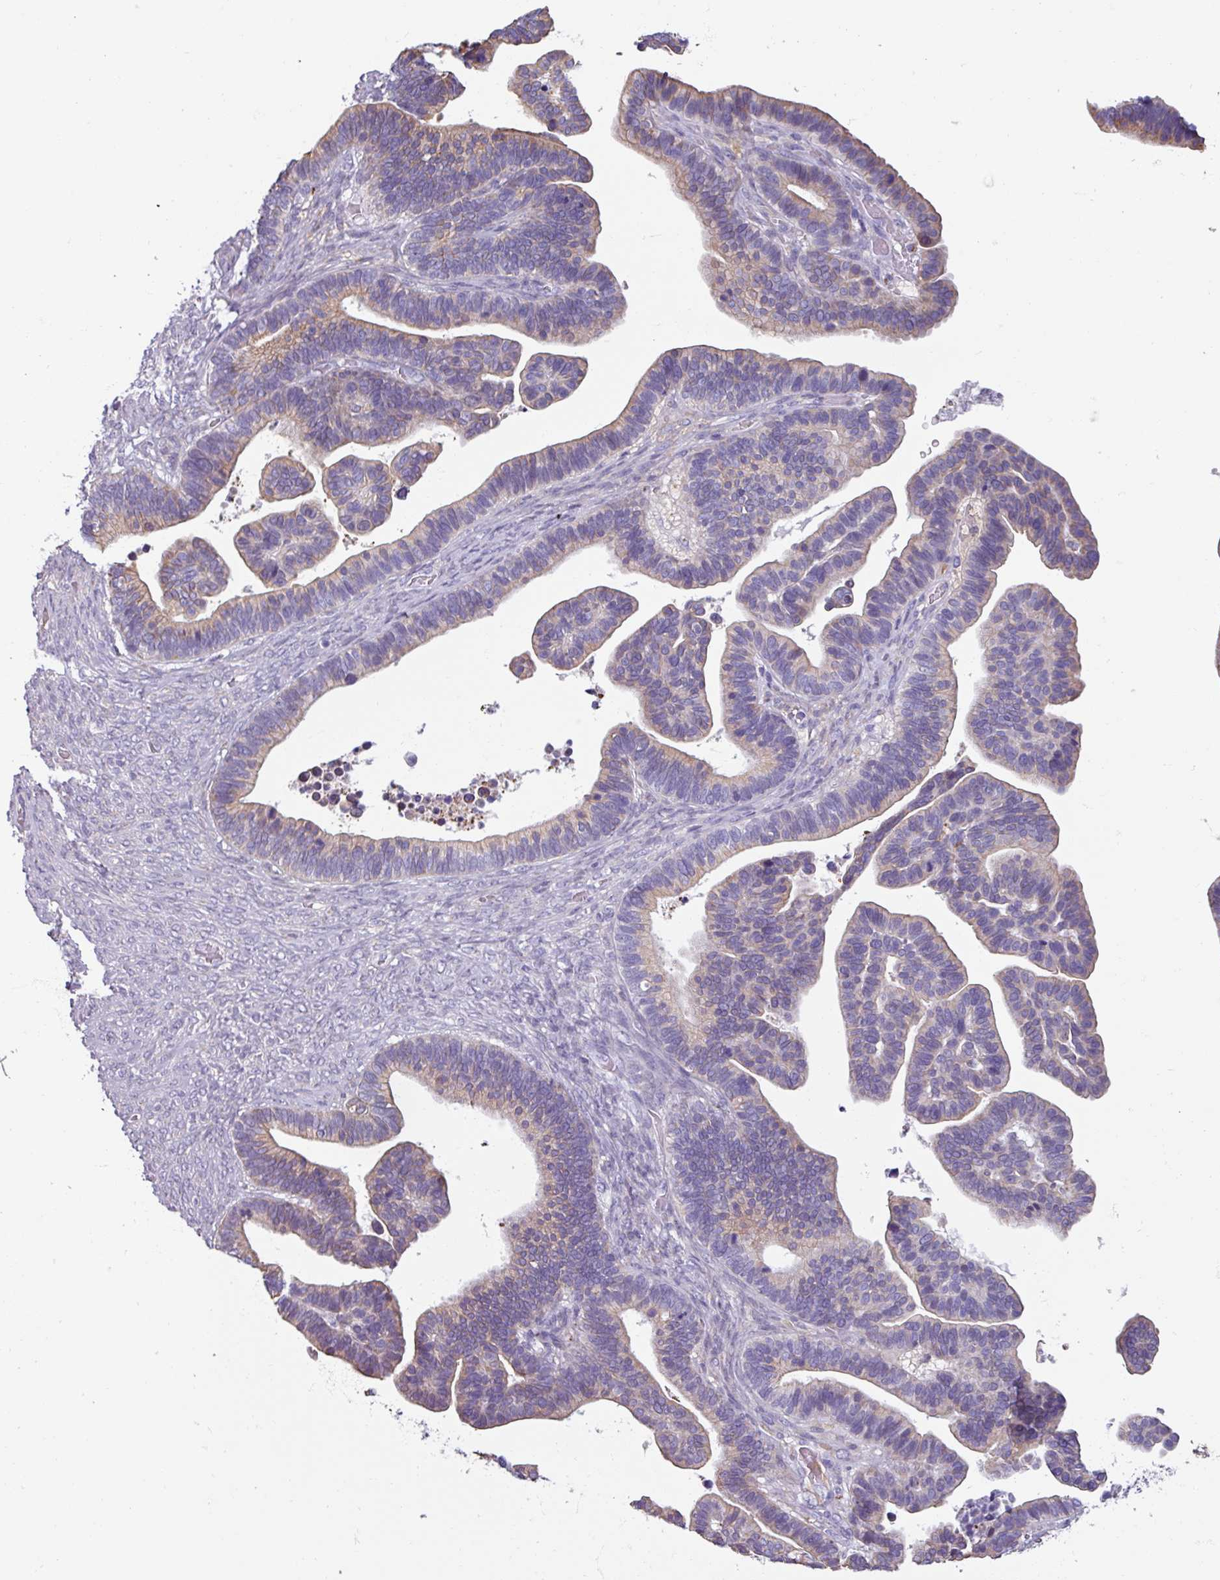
{"staining": {"intensity": "weak", "quantity": "25%-75%", "location": "cytoplasmic/membranous"}, "tissue": "ovarian cancer", "cell_type": "Tumor cells", "image_type": "cancer", "snomed": [{"axis": "morphology", "description": "Cystadenocarcinoma, serous, NOS"}, {"axis": "topography", "description": "Ovary"}], "caption": "Immunohistochemical staining of serous cystadenocarcinoma (ovarian) displays low levels of weak cytoplasmic/membranous protein positivity in approximately 25%-75% of tumor cells. (DAB (3,3'-diaminobenzidine) IHC, brown staining for protein, blue staining for nuclei).", "gene": "SPESP1", "patient": {"sex": "female", "age": 56}}